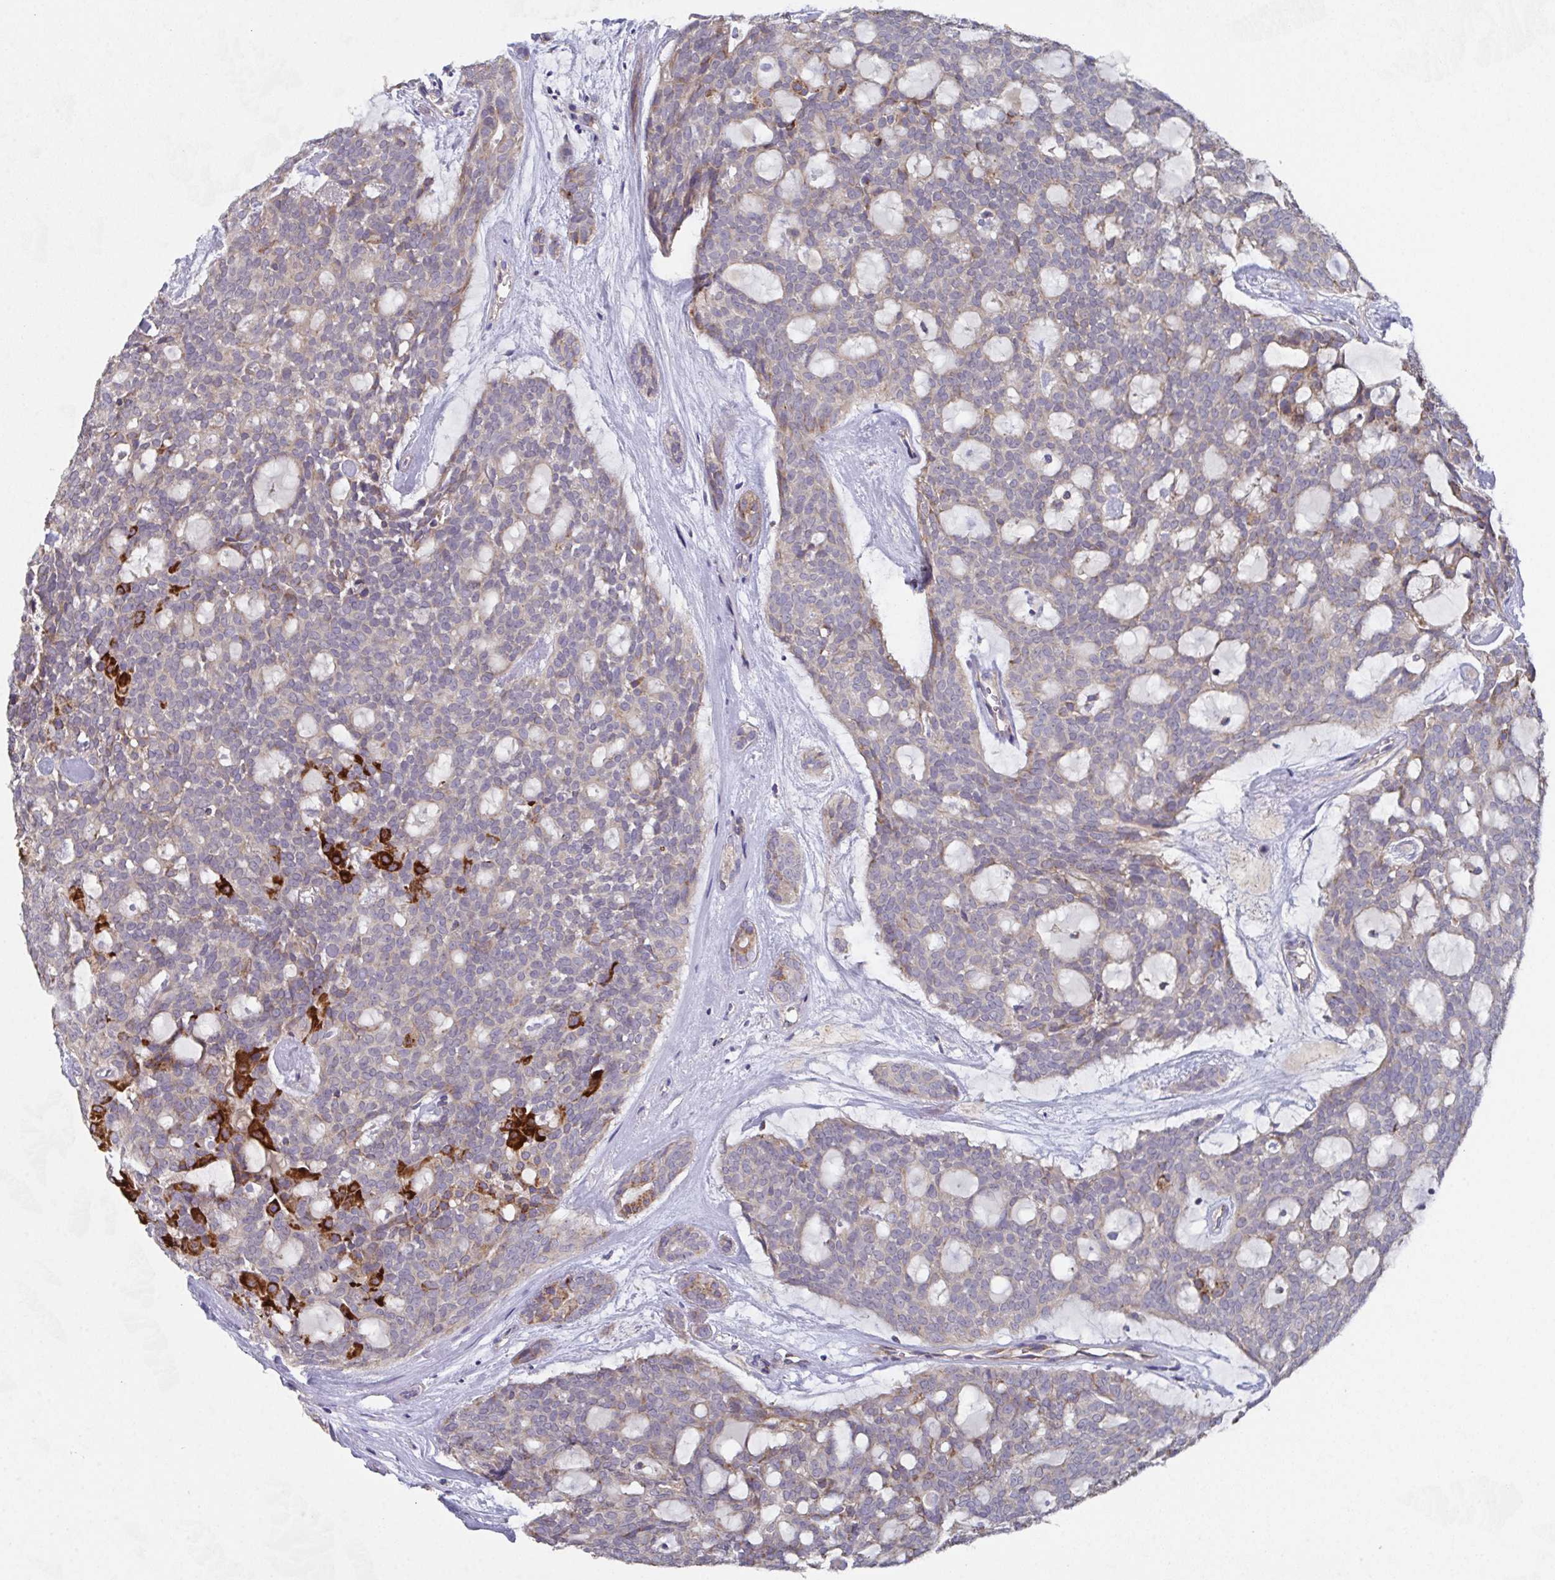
{"staining": {"intensity": "strong", "quantity": "<25%", "location": "cytoplasmic/membranous"}, "tissue": "head and neck cancer", "cell_type": "Tumor cells", "image_type": "cancer", "snomed": [{"axis": "morphology", "description": "Adenocarcinoma, NOS"}, {"axis": "topography", "description": "Head-Neck"}], "caption": "Protein analysis of adenocarcinoma (head and neck) tissue displays strong cytoplasmic/membranous staining in about <25% of tumor cells.", "gene": "MT-ND3", "patient": {"sex": "male", "age": 66}}